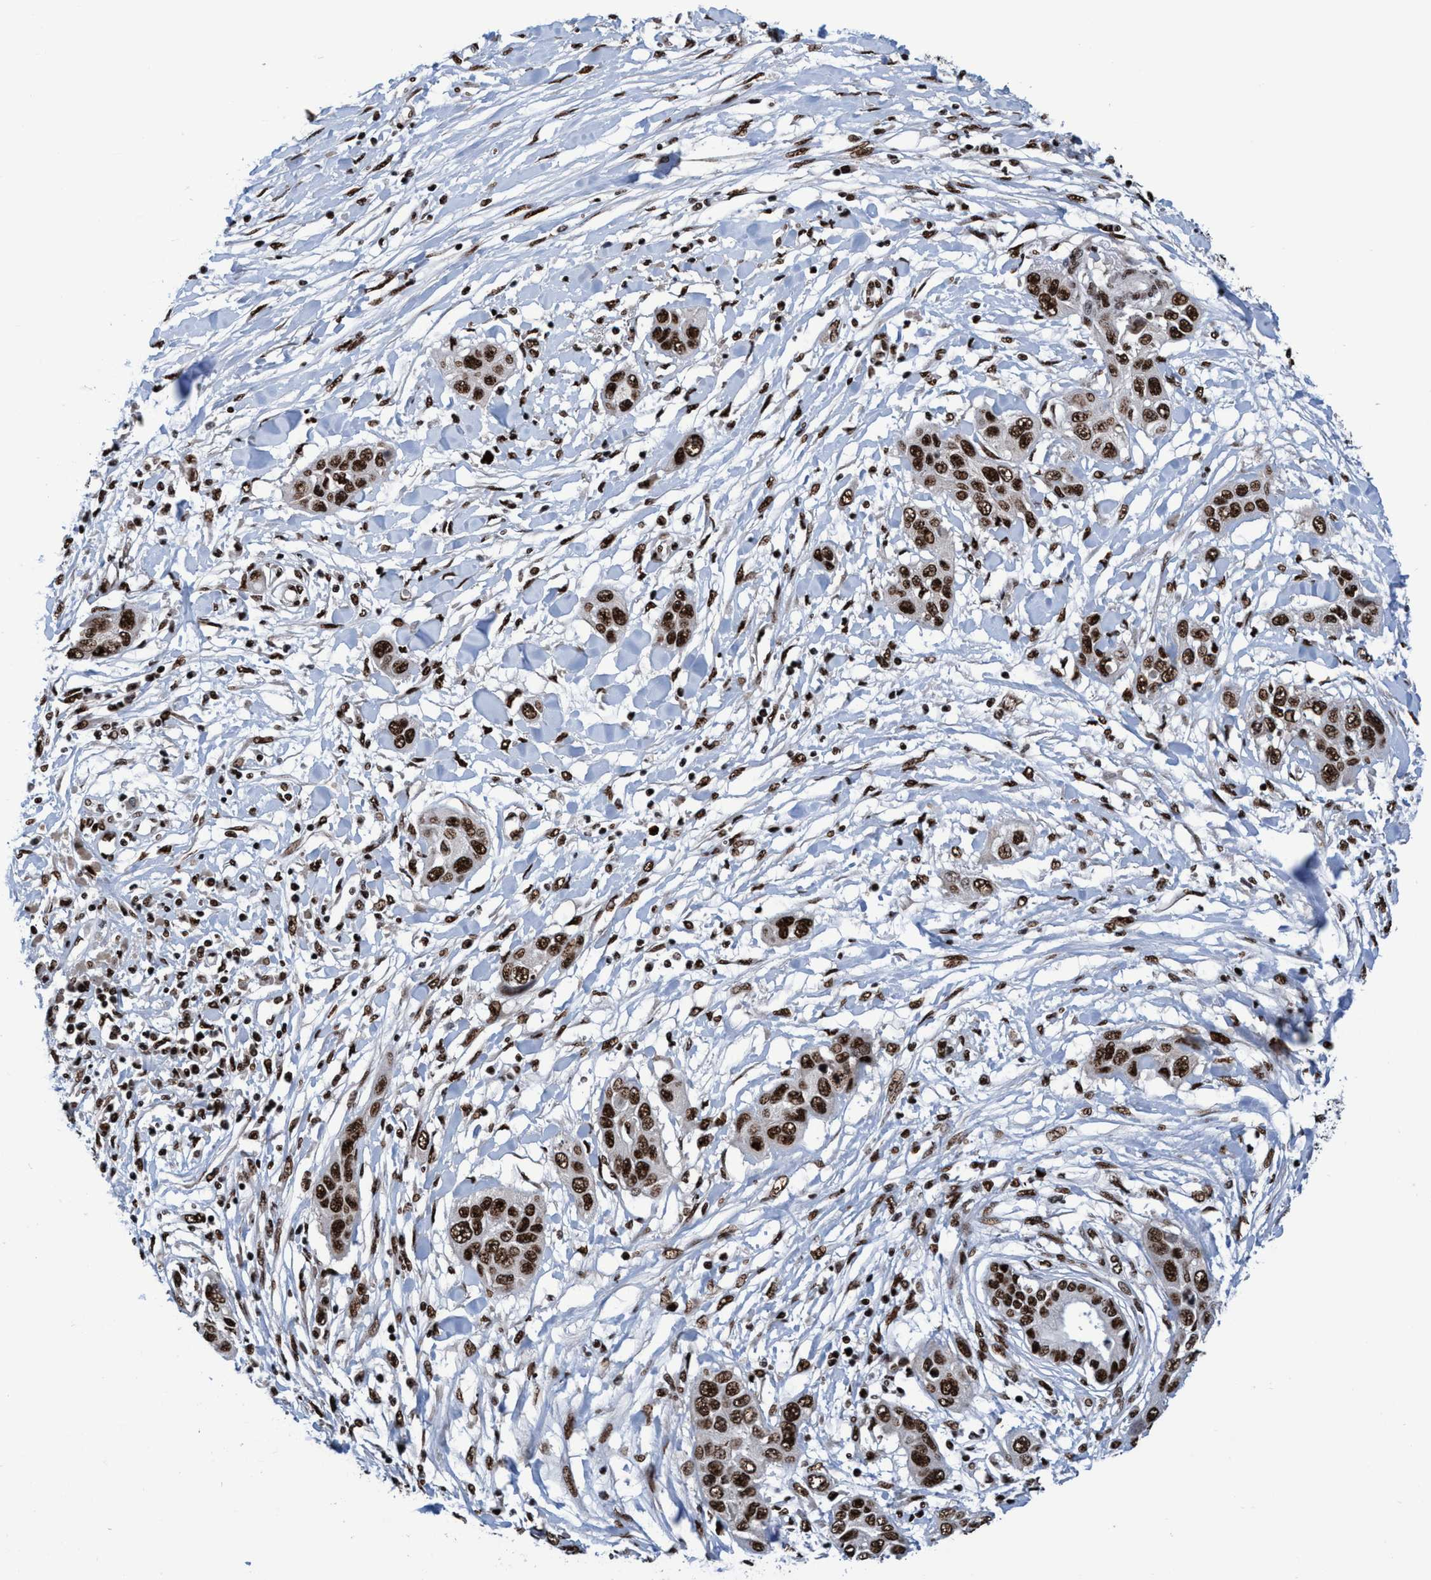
{"staining": {"intensity": "strong", "quantity": ">75%", "location": "nuclear"}, "tissue": "pancreatic cancer", "cell_type": "Tumor cells", "image_type": "cancer", "snomed": [{"axis": "morphology", "description": "Adenocarcinoma, NOS"}, {"axis": "topography", "description": "Pancreas"}], "caption": "Protein expression analysis of human adenocarcinoma (pancreatic) reveals strong nuclear expression in approximately >75% of tumor cells.", "gene": "TOPBP1", "patient": {"sex": "female", "age": 70}}